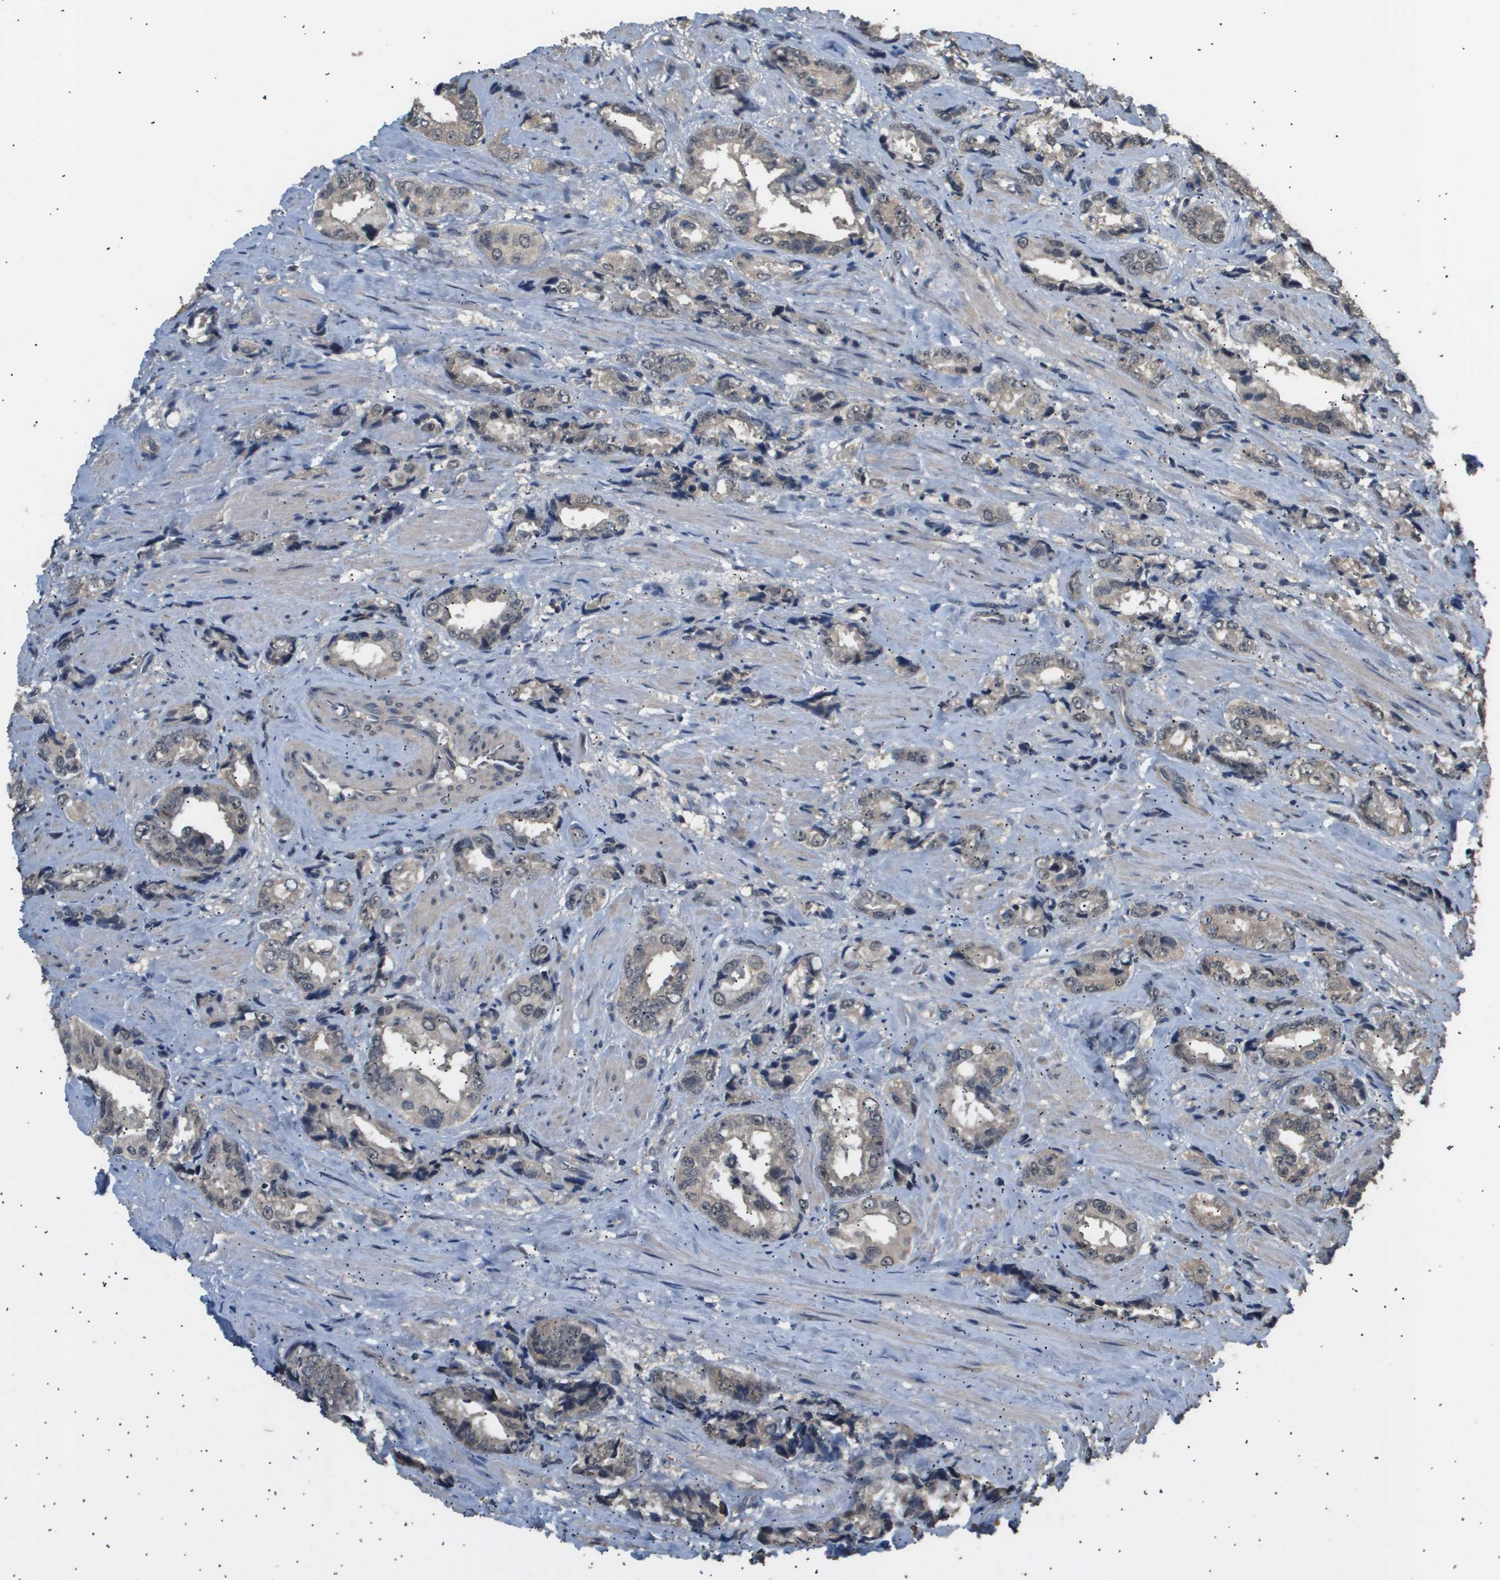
{"staining": {"intensity": "weak", "quantity": "<25%", "location": "cytoplasmic/membranous"}, "tissue": "prostate cancer", "cell_type": "Tumor cells", "image_type": "cancer", "snomed": [{"axis": "morphology", "description": "Adenocarcinoma, High grade"}, {"axis": "topography", "description": "Prostate"}], "caption": "Tumor cells are negative for protein expression in human adenocarcinoma (high-grade) (prostate).", "gene": "ING1", "patient": {"sex": "male", "age": 61}}